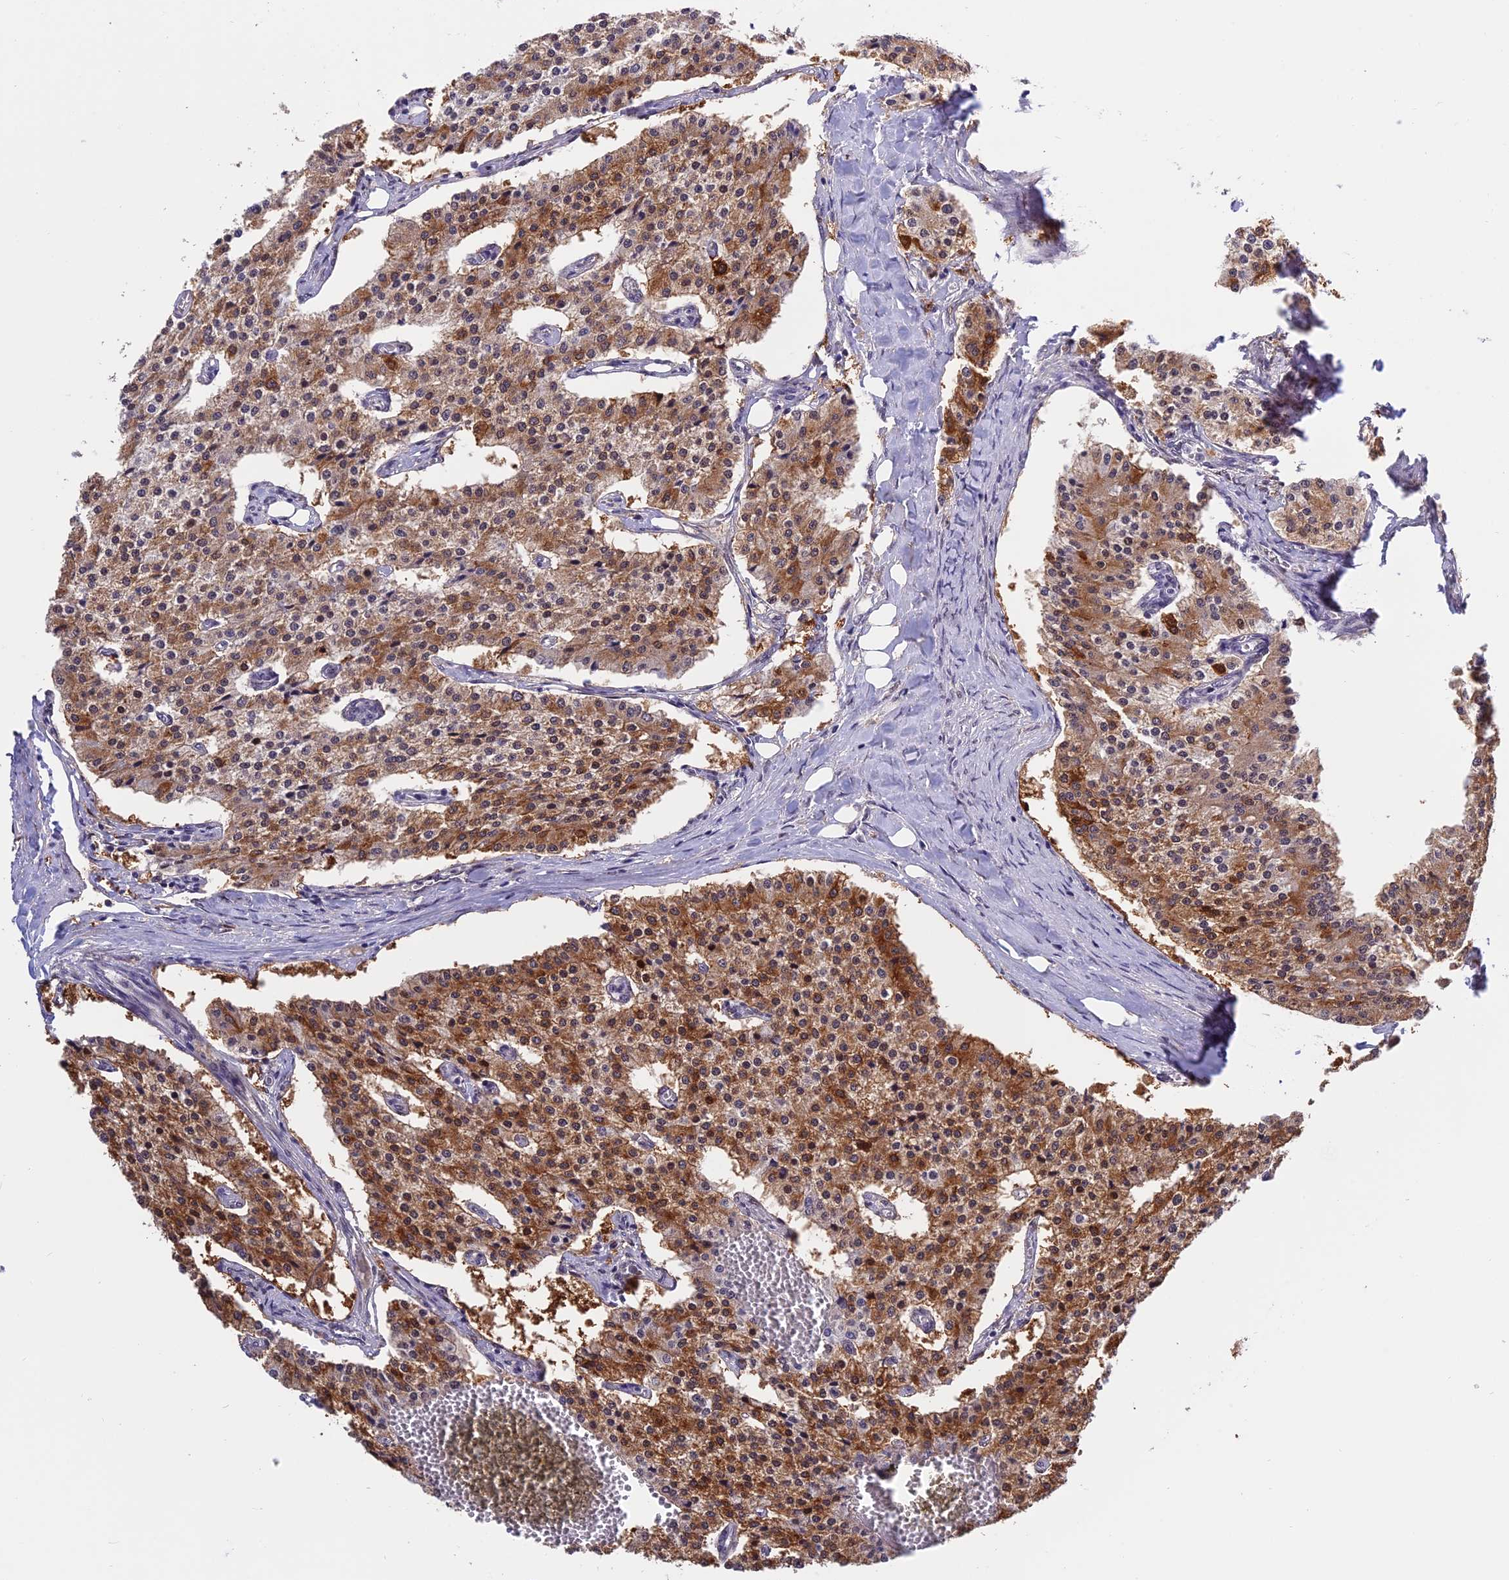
{"staining": {"intensity": "moderate", "quantity": ">75%", "location": "cytoplasmic/membranous"}, "tissue": "carcinoid", "cell_type": "Tumor cells", "image_type": "cancer", "snomed": [{"axis": "morphology", "description": "Carcinoid, malignant, NOS"}, {"axis": "topography", "description": "Colon"}], "caption": "Carcinoid tissue reveals moderate cytoplasmic/membranous expression in about >75% of tumor cells, visualized by immunohistochemistry. The protein of interest is shown in brown color, while the nuclei are stained blue.", "gene": "MNS1", "patient": {"sex": "female", "age": 52}}